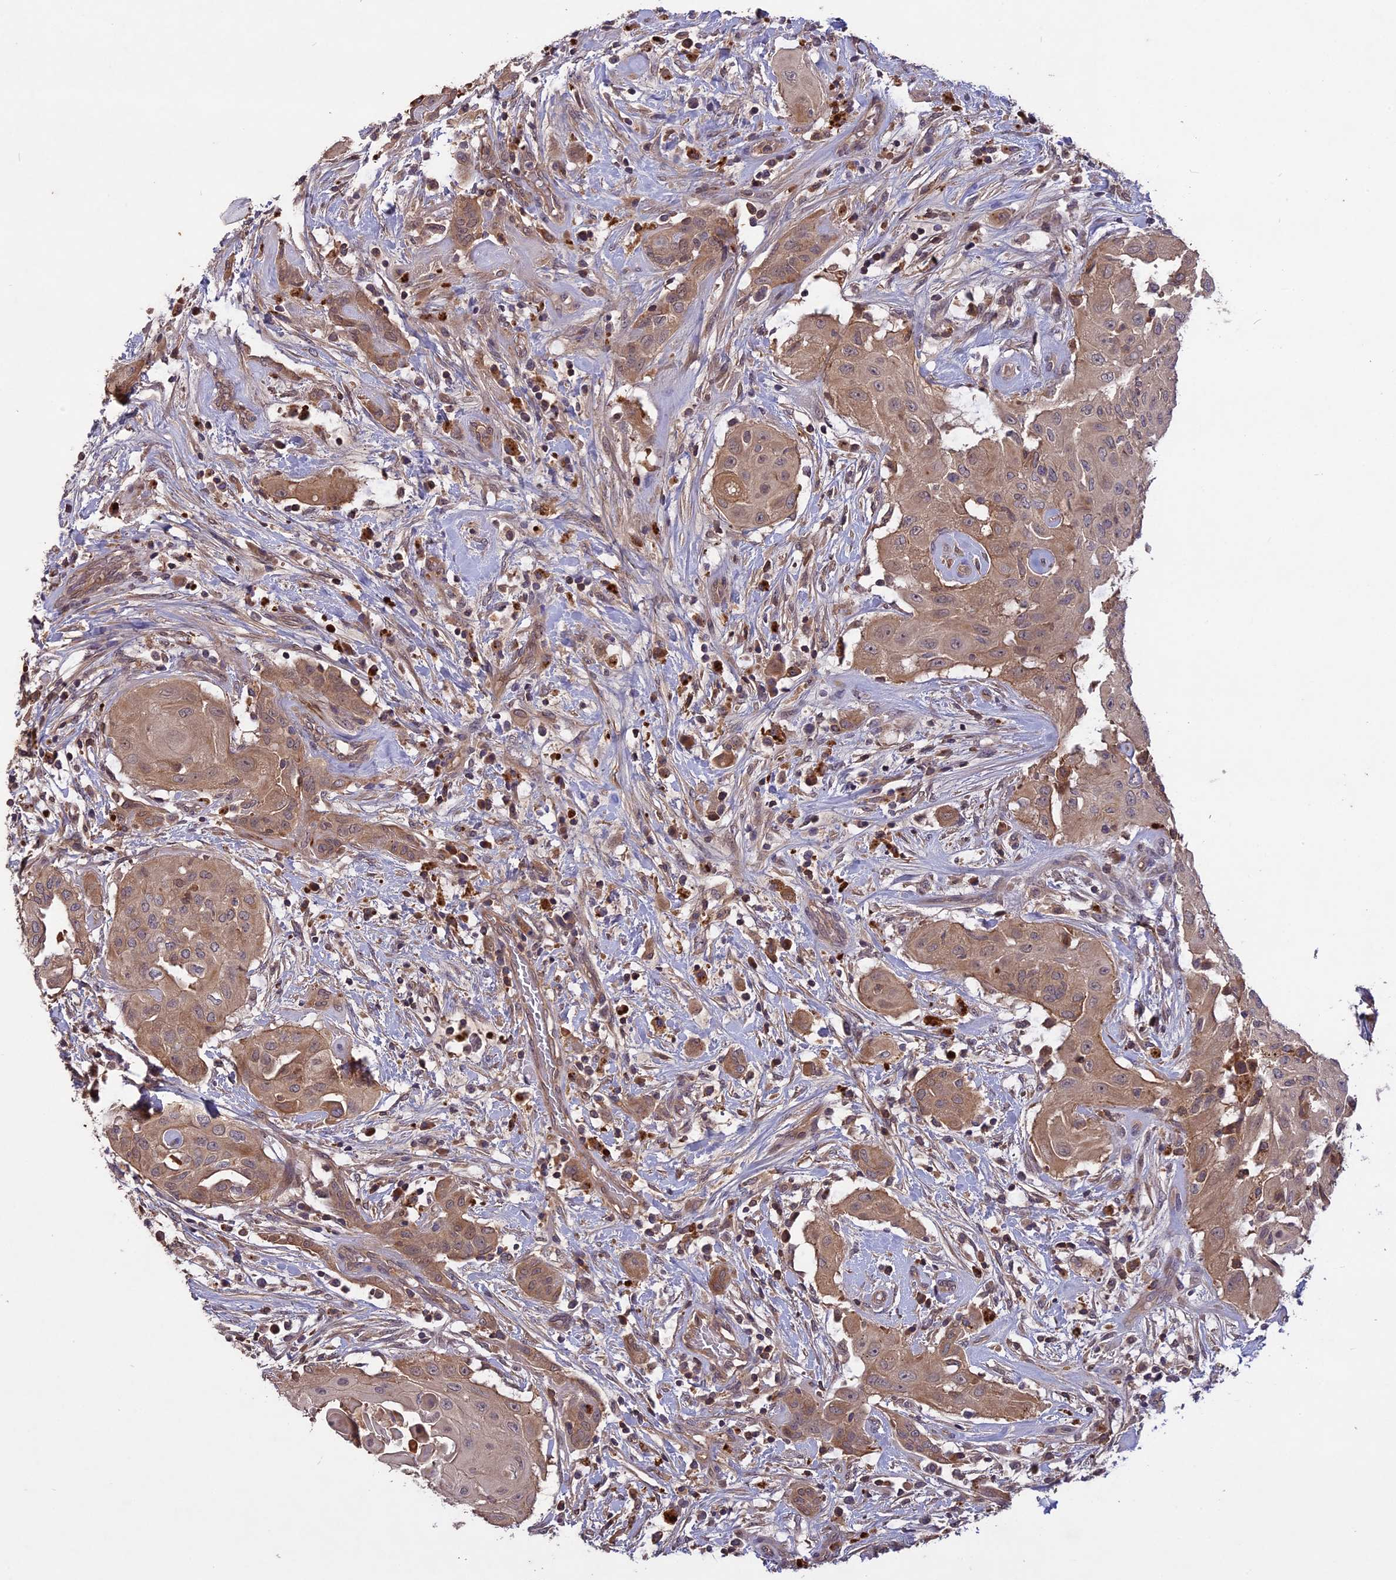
{"staining": {"intensity": "moderate", "quantity": ">75%", "location": "cytoplasmic/membranous"}, "tissue": "thyroid cancer", "cell_type": "Tumor cells", "image_type": "cancer", "snomed": [{"axis": "morphology", "description": "Papillary adenocarcinoma, NOS"}, {"axis": "topography", "description": "Thyroid gland"}], "caption": "DAB immunohistochemical staining of papillary adenocarcinoma (thyroid) reveals moderate cytoplasmic/membranous protein staining in approximately >75% of tumor cells. (DAB (3,3'-diaminobenzidine) IHC with brightfield microscopy, high magnification).", "gene": "ADO", "patient": {"sex": "female", "age": 59}}